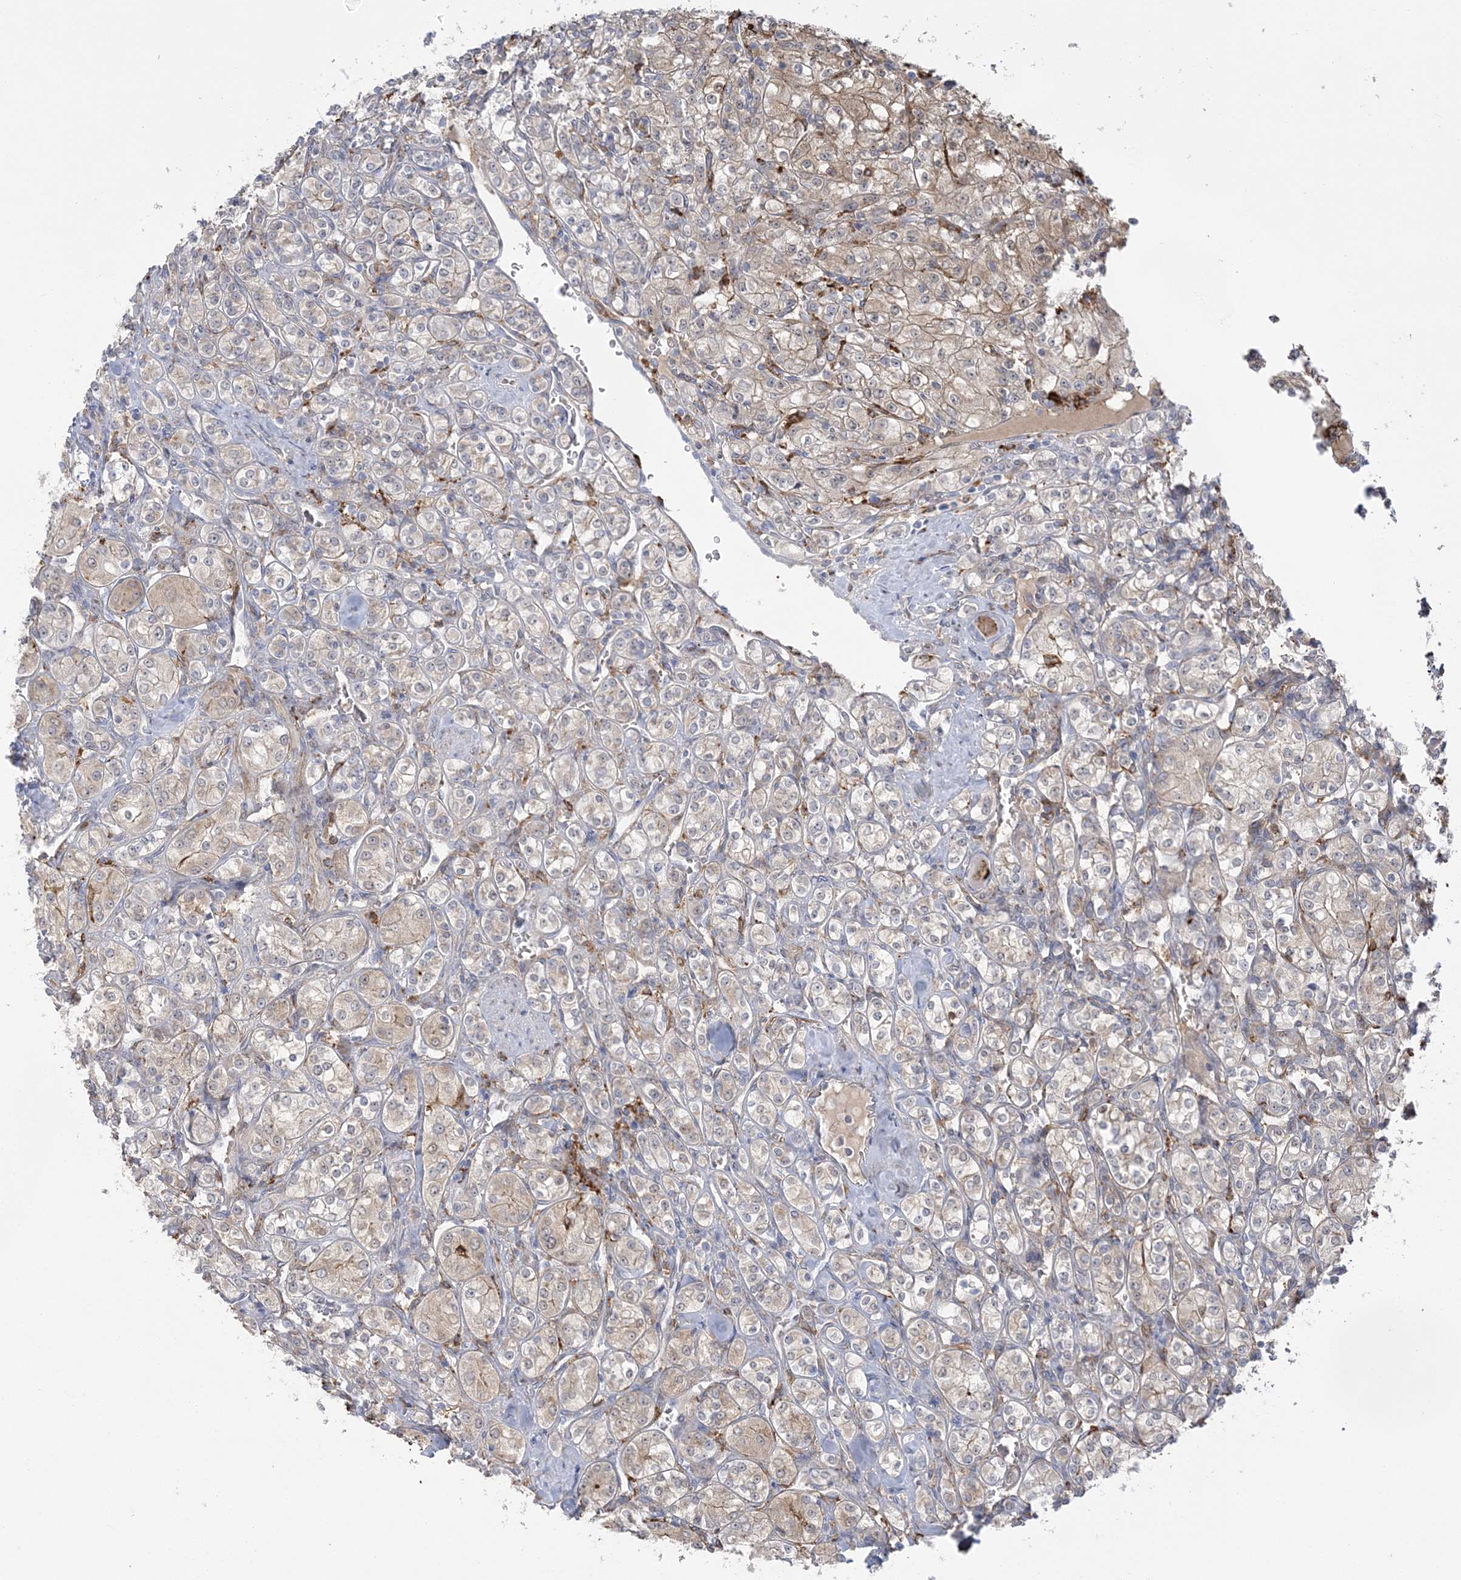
{"staining": {"intensity": "weak", "quantity": "25%-75%", "location": "cytoplasmic/membranous"}, "tissue": "renal cancer", "cell_type": "Tumor cells", "image_type": "cancer", "snomed": [{"axis": "morphology", "description": "Adenocarcinoma, NOS"}, {"axis": "topography", "description": "Kidney"}], "caption": "DAB immunohistochemical staining of renal adenocarcinoma reveals weak cytoplasmic/membranous protein staining in about 25%-75% of tumor cells.", "gene": "HAAO", "patient": {"sex": "male", "age": 77}}